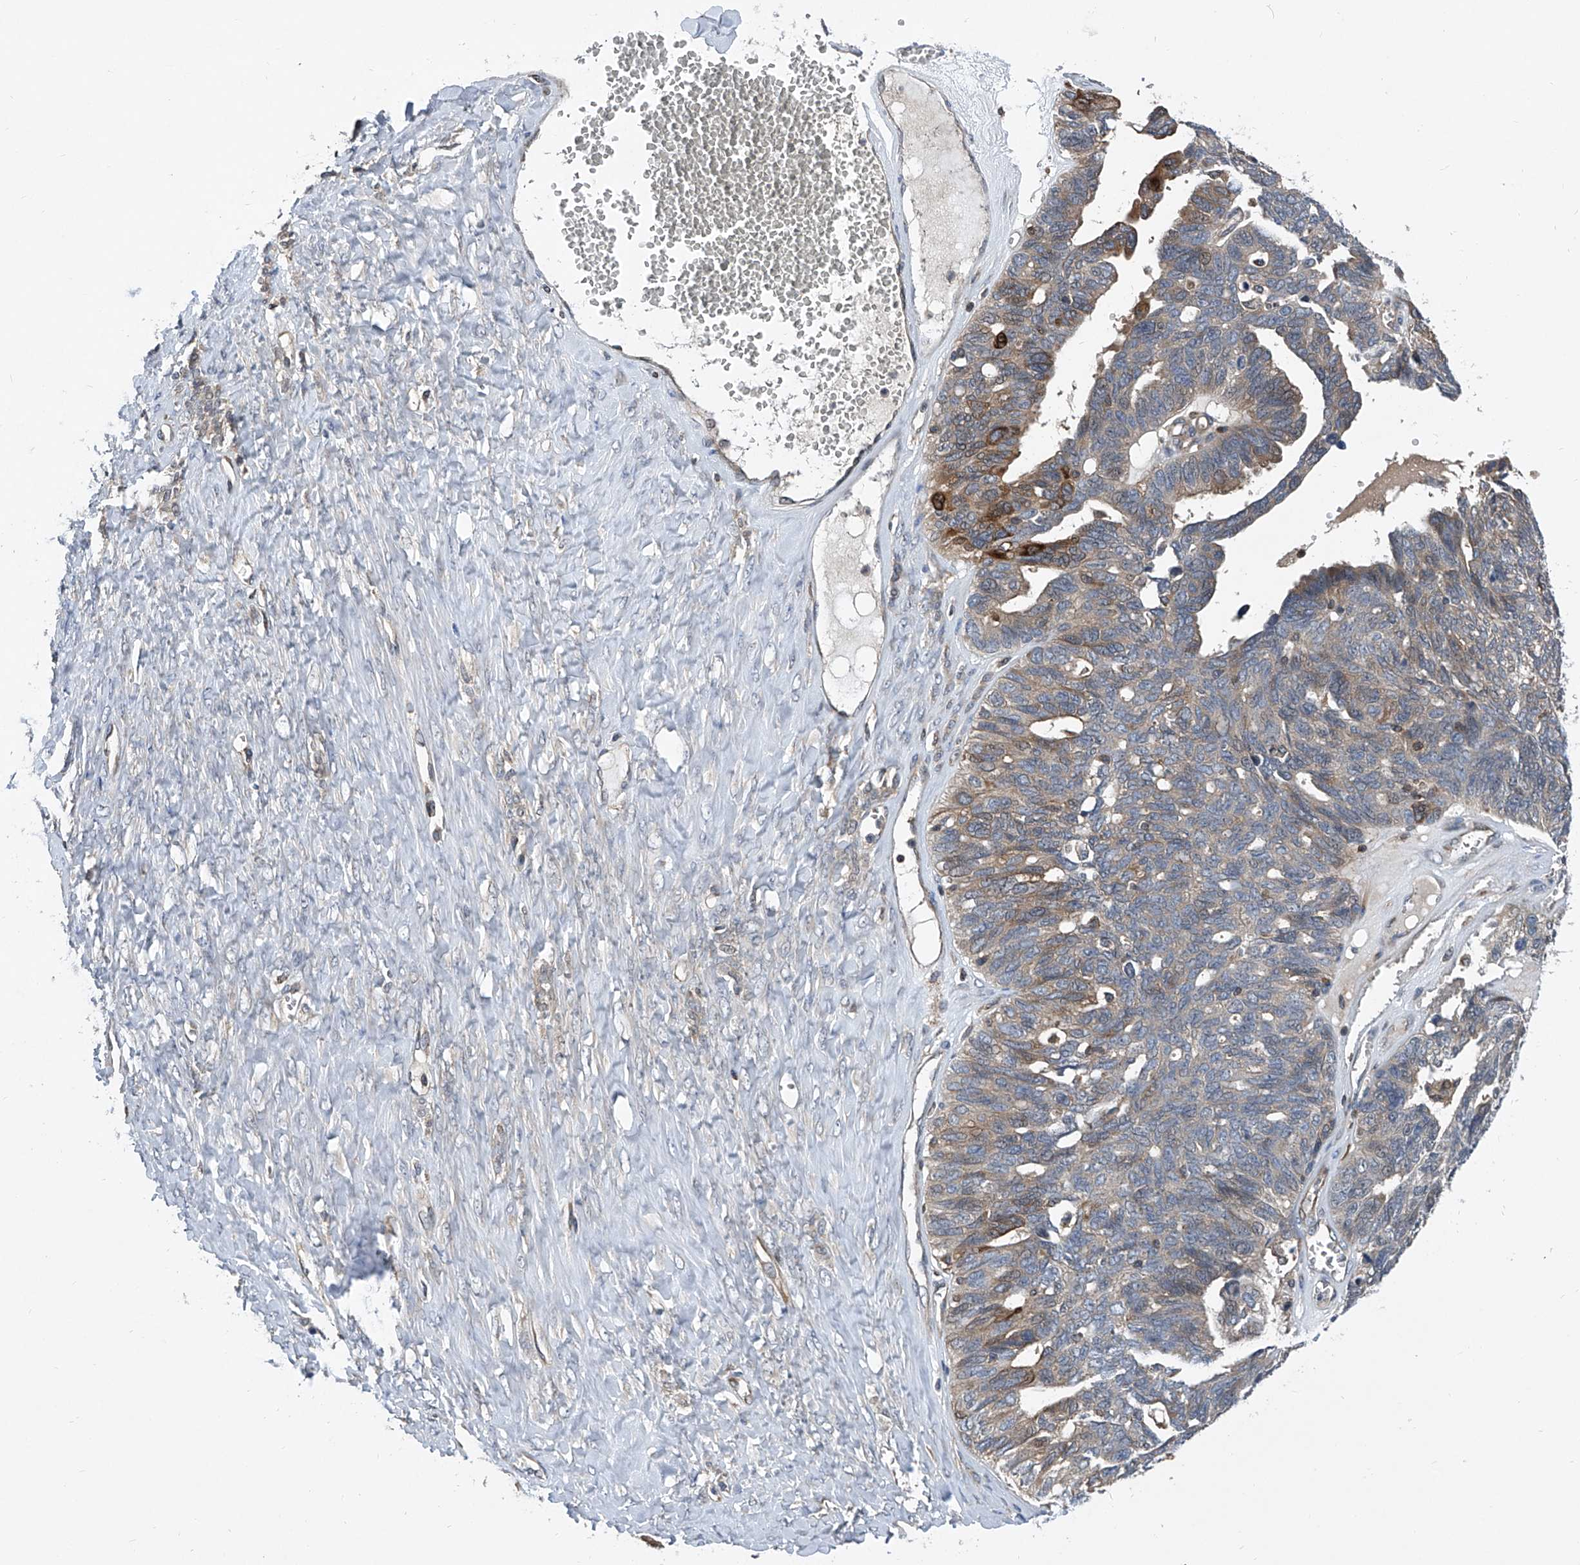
{"staining": {"intensity": "moderate", "quantity": "<25%", "location": "cytoplasmic/membranous"}, "tissue": "ovarian cancer", "cell_type": "Tumor cells", "image_type": "cancer", "snomed": [{"axis": "morphology", "description": "Cystadenocarcinoma, serous, NOS"}, {"axis": "topography", "description": "Ovary"}], "caption": "A brown stain shows moderate cytoplasmic/membranous staining of a protein in ovarian cancer tumor cells.", "gene": "TRIM38", "patient": {"sex": "female", "age": 79}}